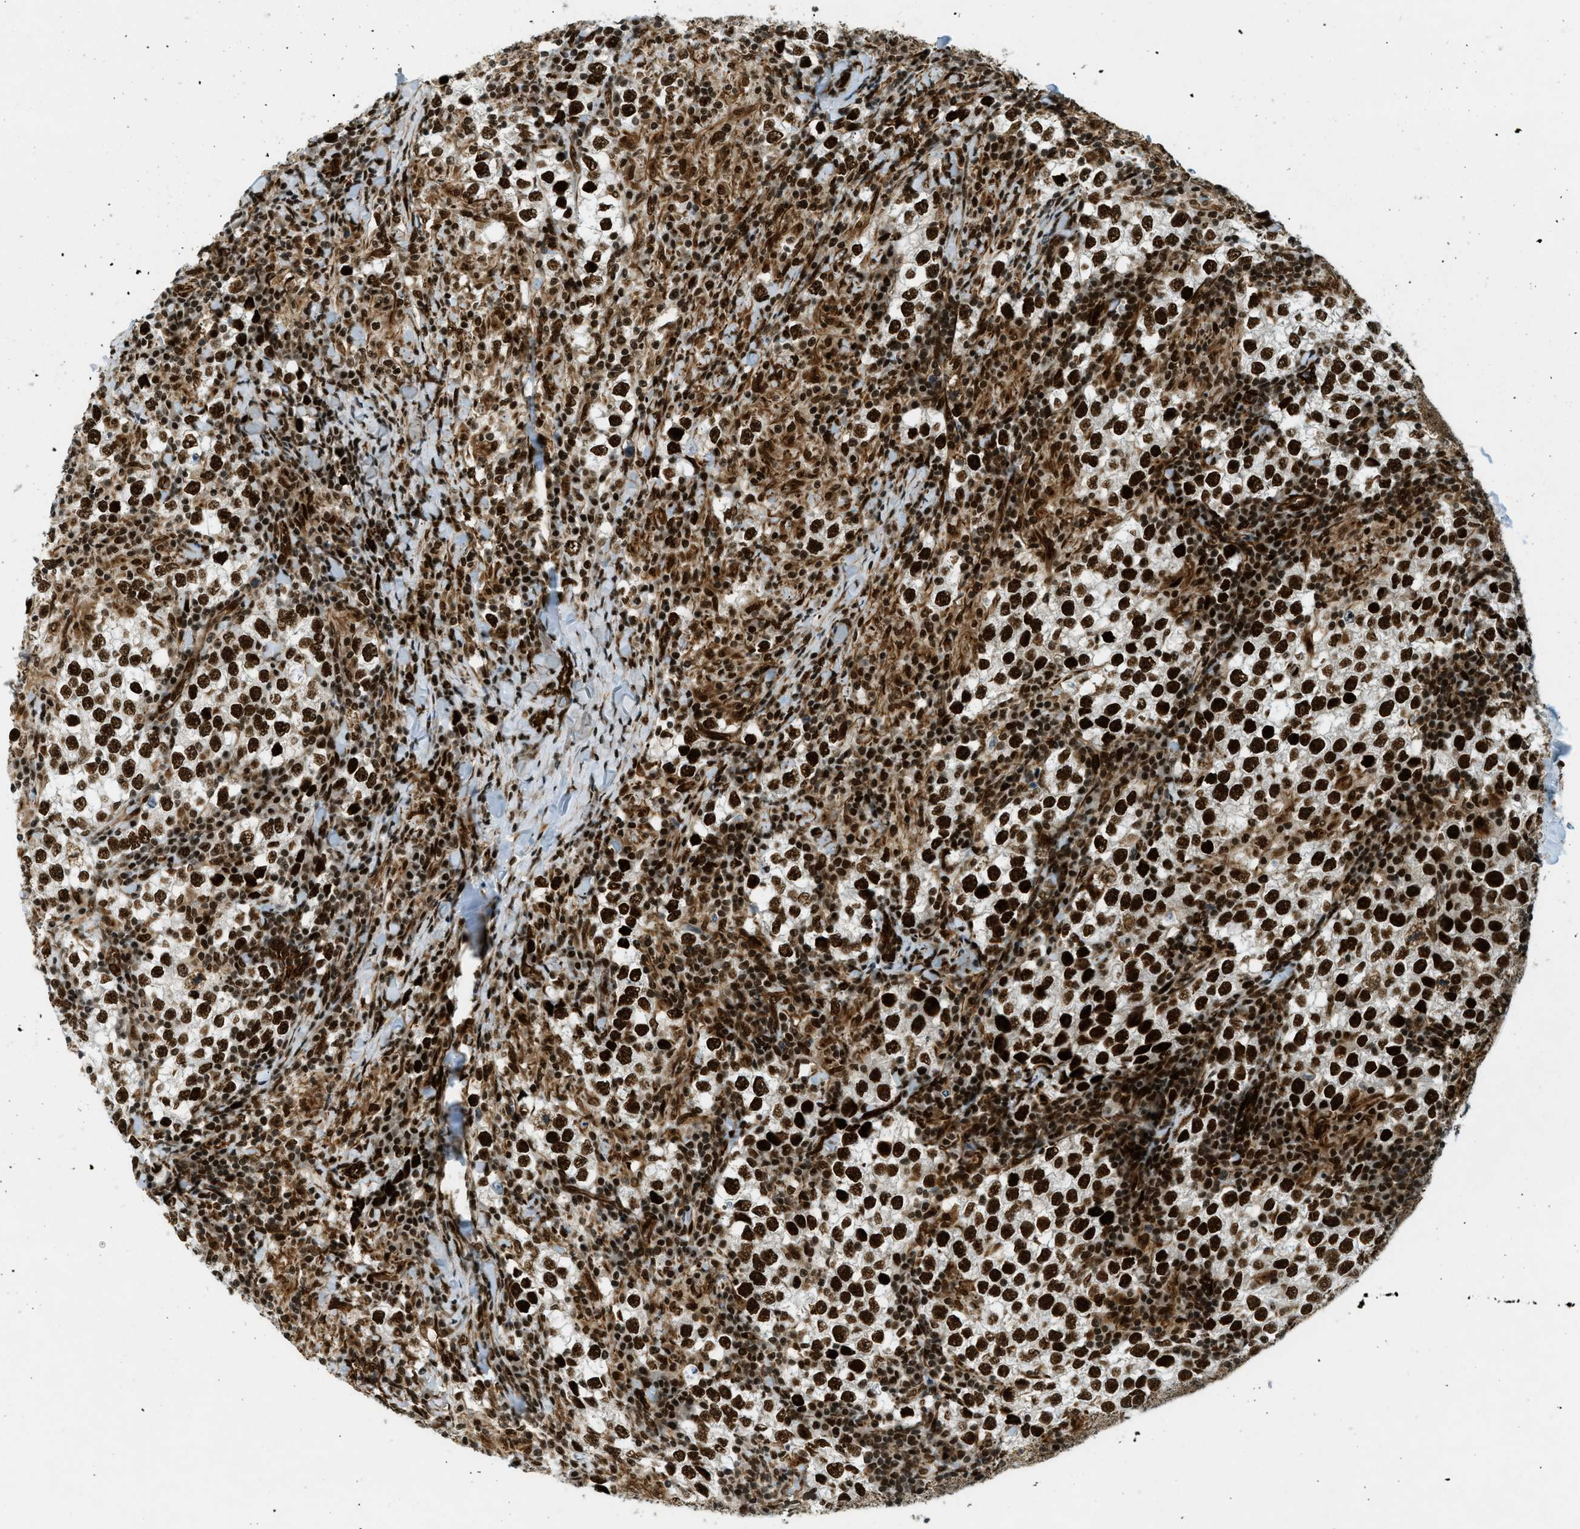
{"staining": {"intensity": "strong", "quantity": ">75%", "location": "nuclear"}, "tissue": "testis cancer", "cell_type": "Tumor cells", "image_type": "cancer", "snomed": [{"axis": "morphology", "description": "Seminoma, NOS"}, {"axis": "morphology", "description": "Carcinoma, Embryonal, NOS"}, {"axis": "topography", "description": "Testis"}], "caption": "The photomicrograph exhibits staining of testis cancer, revealing strong nuclear protein positivity (brown color) within tumor cells. Nuclei are stained in blue.", "gene": "ZFR", "patient": {"sex": "male", "age": 36}}